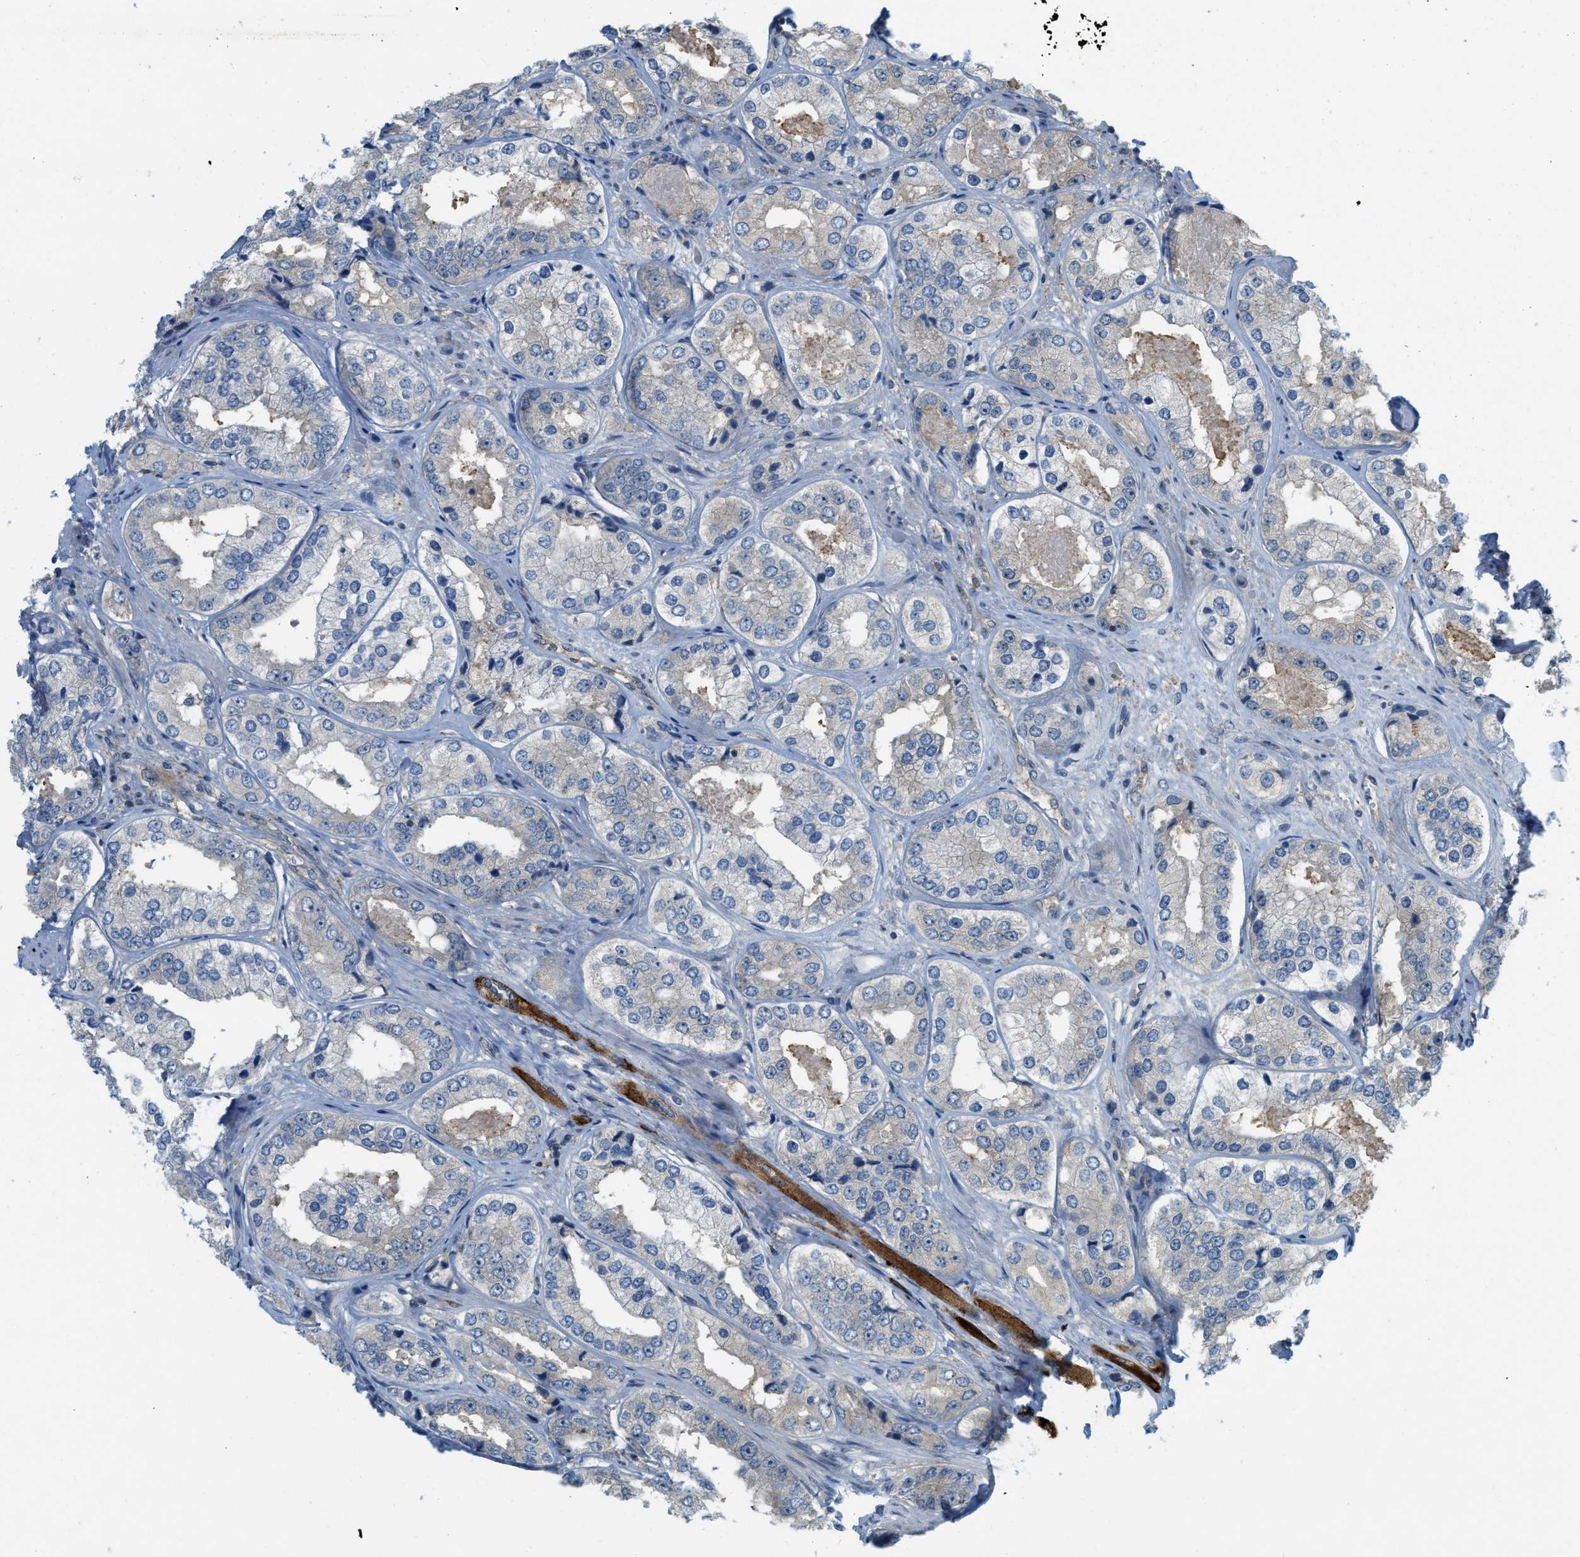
{"staining": {"intensity": "negative", "quantity": "none", "location": "none"}, "tissue": "prostate cancer", "cell_type": "Tumor cells", "image_type": "cancer", "snomed": [{"axis": "morphology", "description": "Adenocarcinoma, High grade"}, {"axis": "topography", "description": "Prostate"}], "caption": "Immunohistochemical staining of prostate high-grade adenocarcinoma displays no significant staining in tumor cells.", "gene": "PDCL3", "patient": {"sex": "male", "age": 61}}